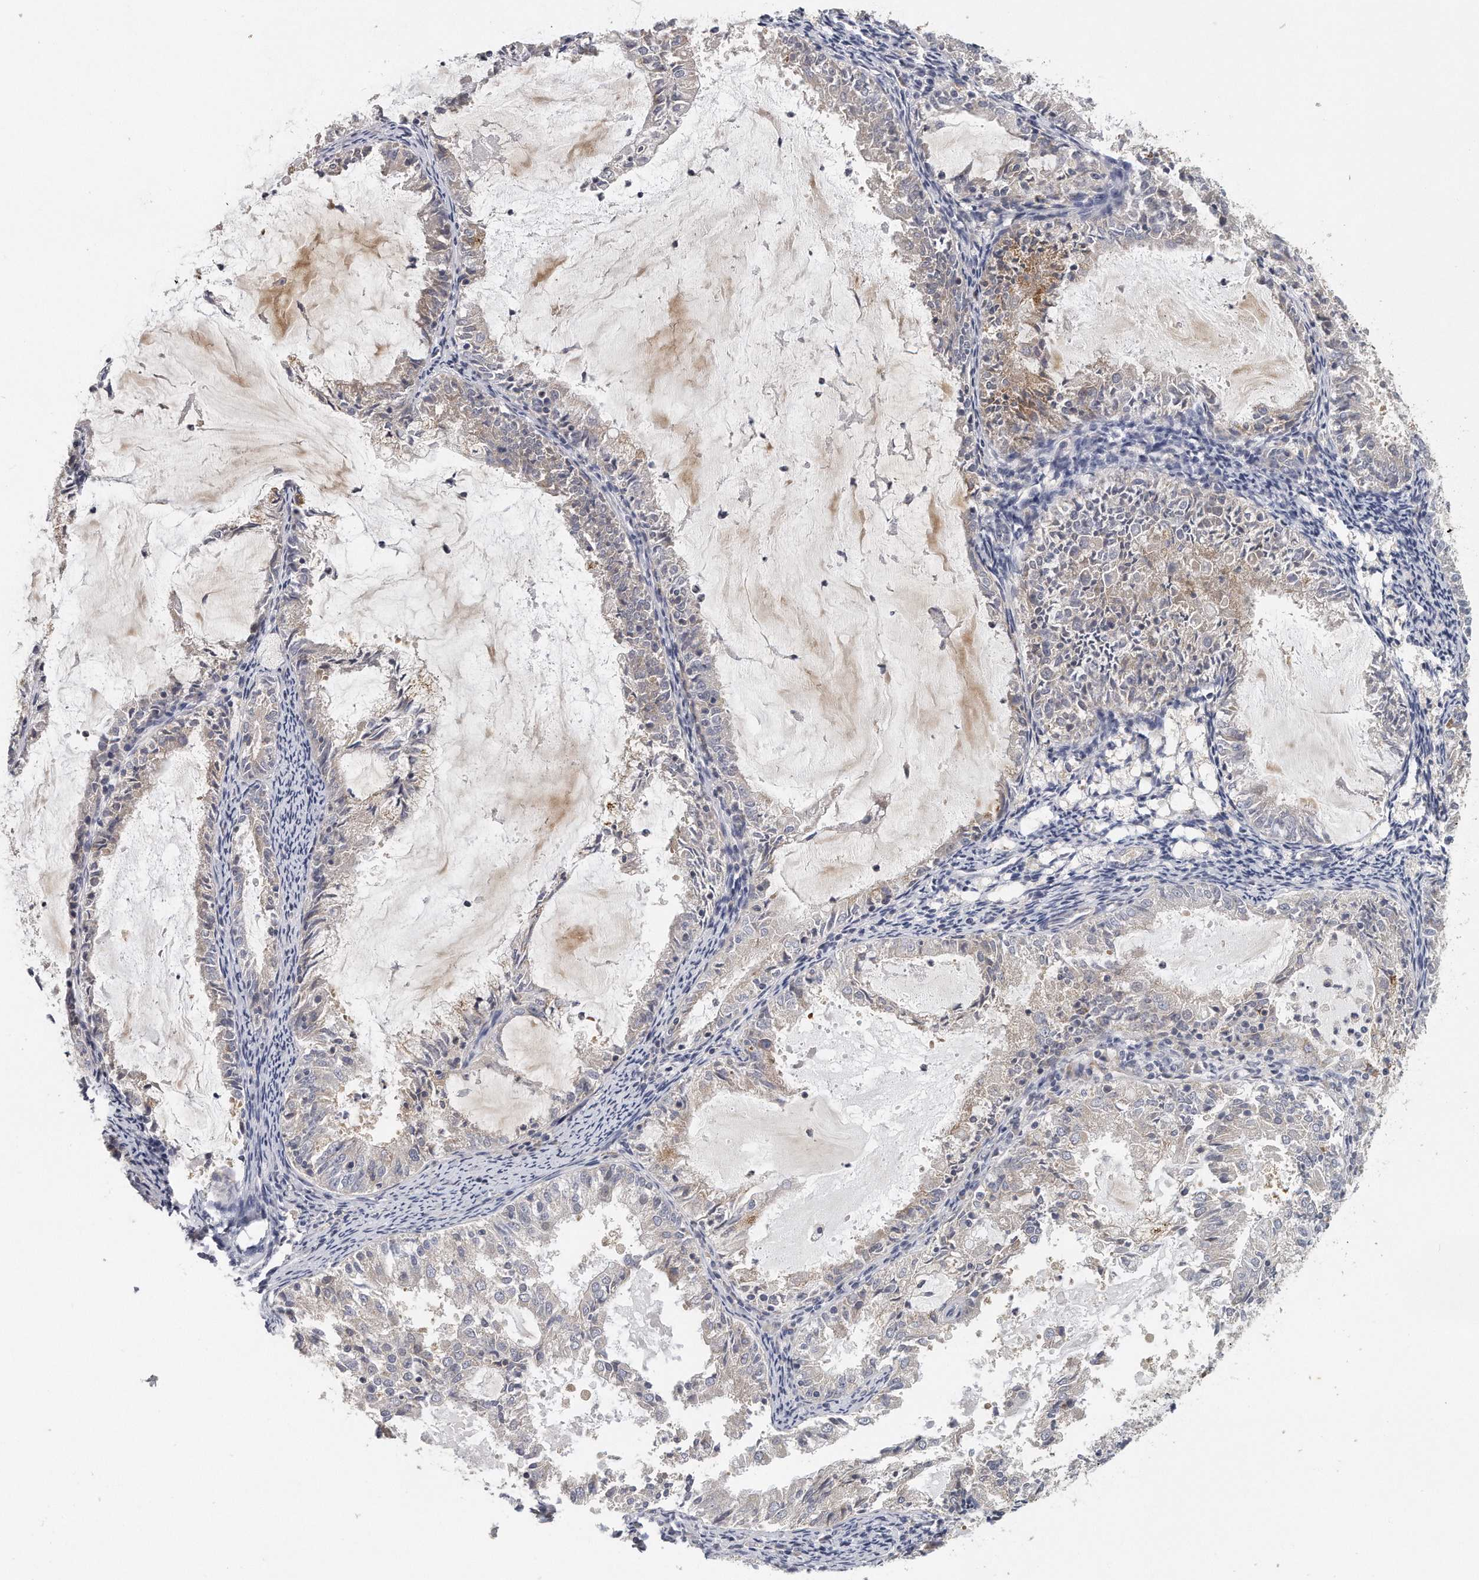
{"staining": {"intensity": "weak", "quantity": "<25%", "location": "cytoplasmic/membranous"}, "tissue": "endometrial cancer", "cell_type": "Tumor cells", "image_type": "cancer", "snomed": [{"axis": "morphology", "description": "Adenocarcinoma, NOS"}, {"axis": "topography", "description": "Endometrium"}], "caption": "This histopathology image is of adenocarcinoma (endometrial) stained with immunohistochemistry to label a protein in brown with the nuclei are counter-stained blue. There is no expression in tumor cells.", "gene": "EIF3I", "patient": {"sex": "female", "age": 57}}